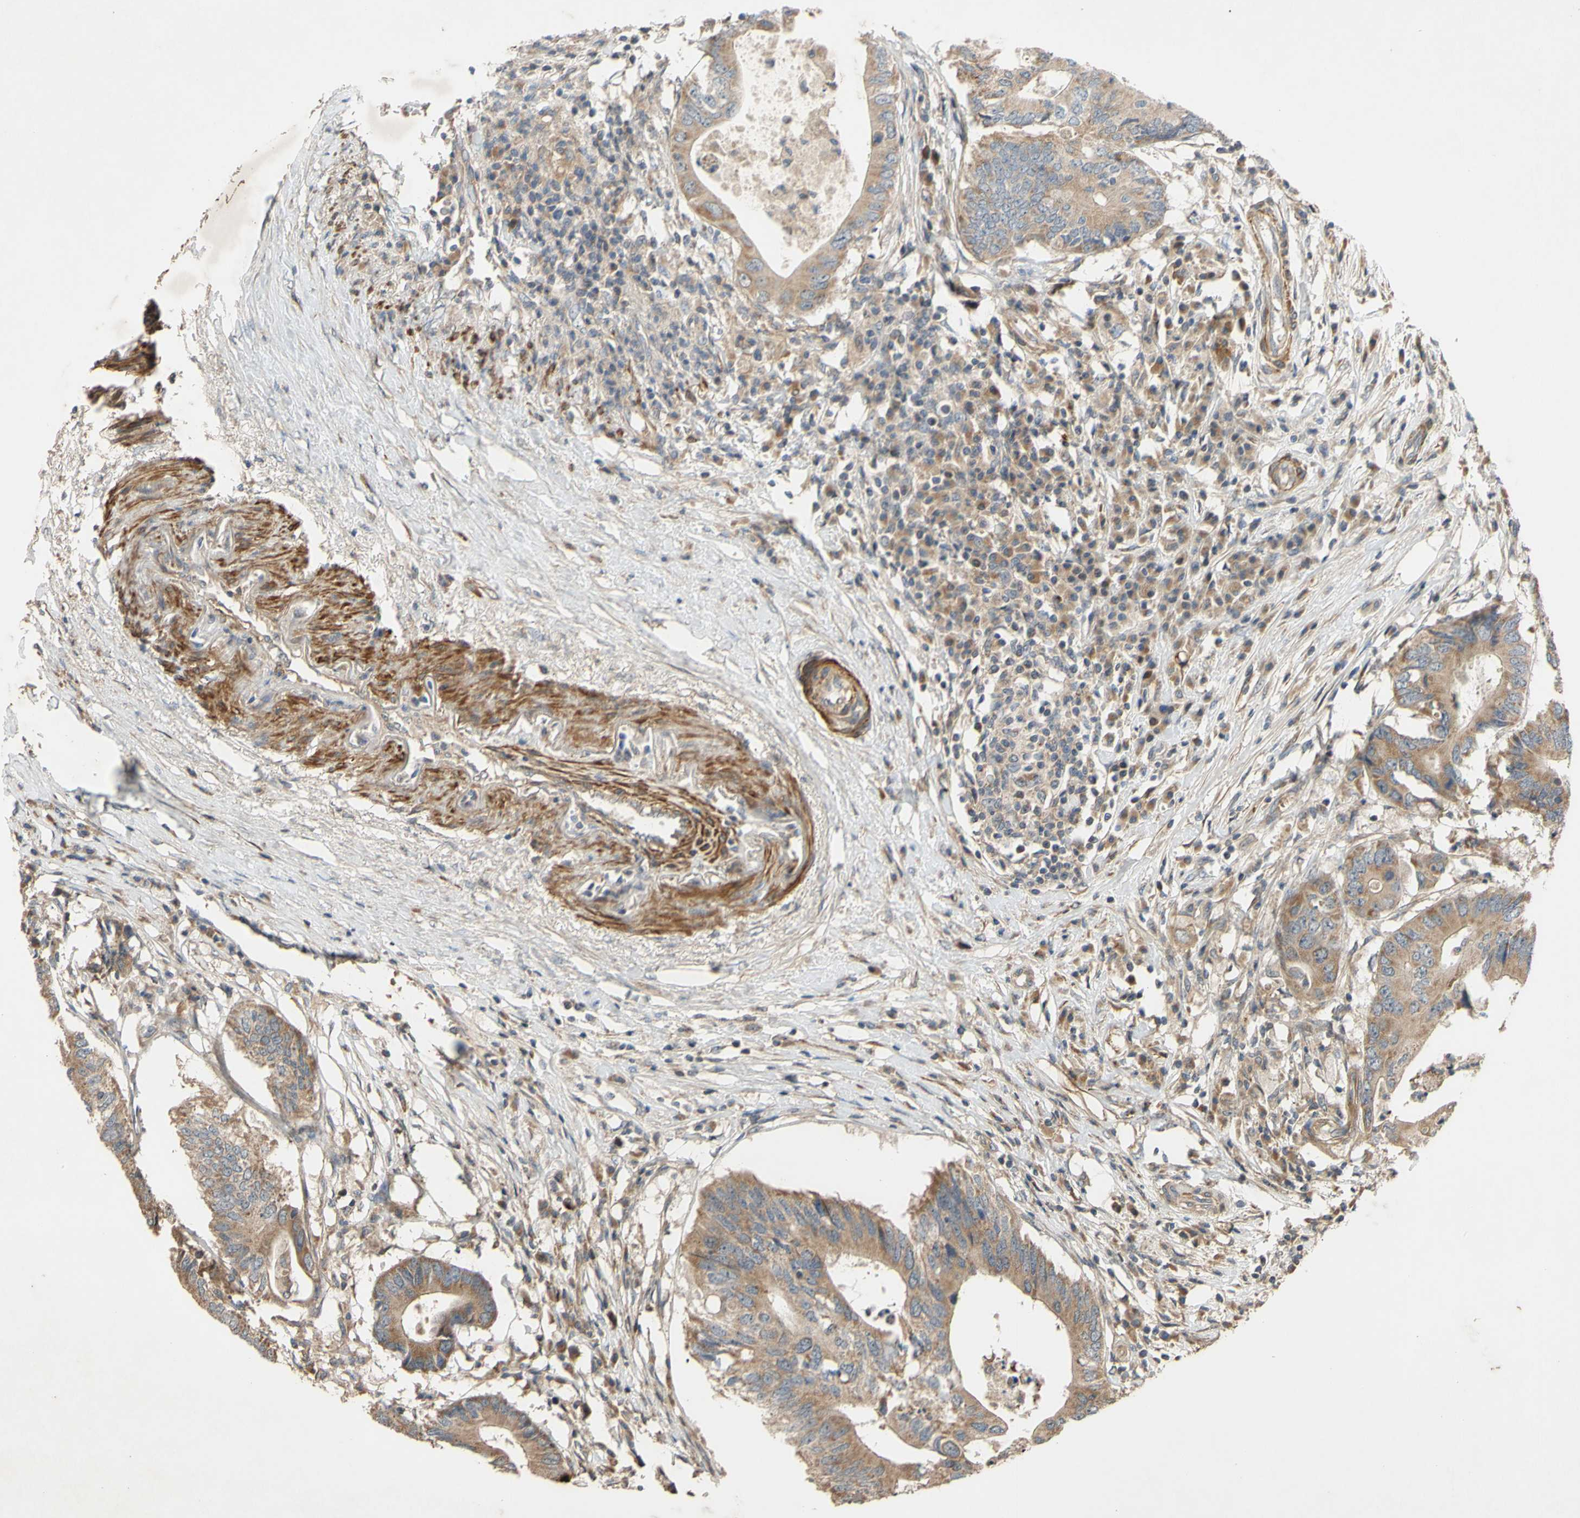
{"staining": {"intensity": "moderate", "quantity": ">75%", "location": "cytoplasmic/membranous"}, "tissue": "colorectal cancer", "cell_type": "Tumor cells", "image_type": "cancer", "snomed": [{"axis": "morphology", "description": "Adenocarcinoma, NOS"}, {"axis": "topography", "description": "Colon"}], "caption": "This image demonstrates colorectal cancer (adenocarcinoma) stained with IHC to label a protein in brown. The cytoplasmic/membranous of tumor cells show moderate positivity for the protein. Nuclei are counter-stained blue.", "gene": "PARD6A", "patient": {"sex": "male", "age": 71}}